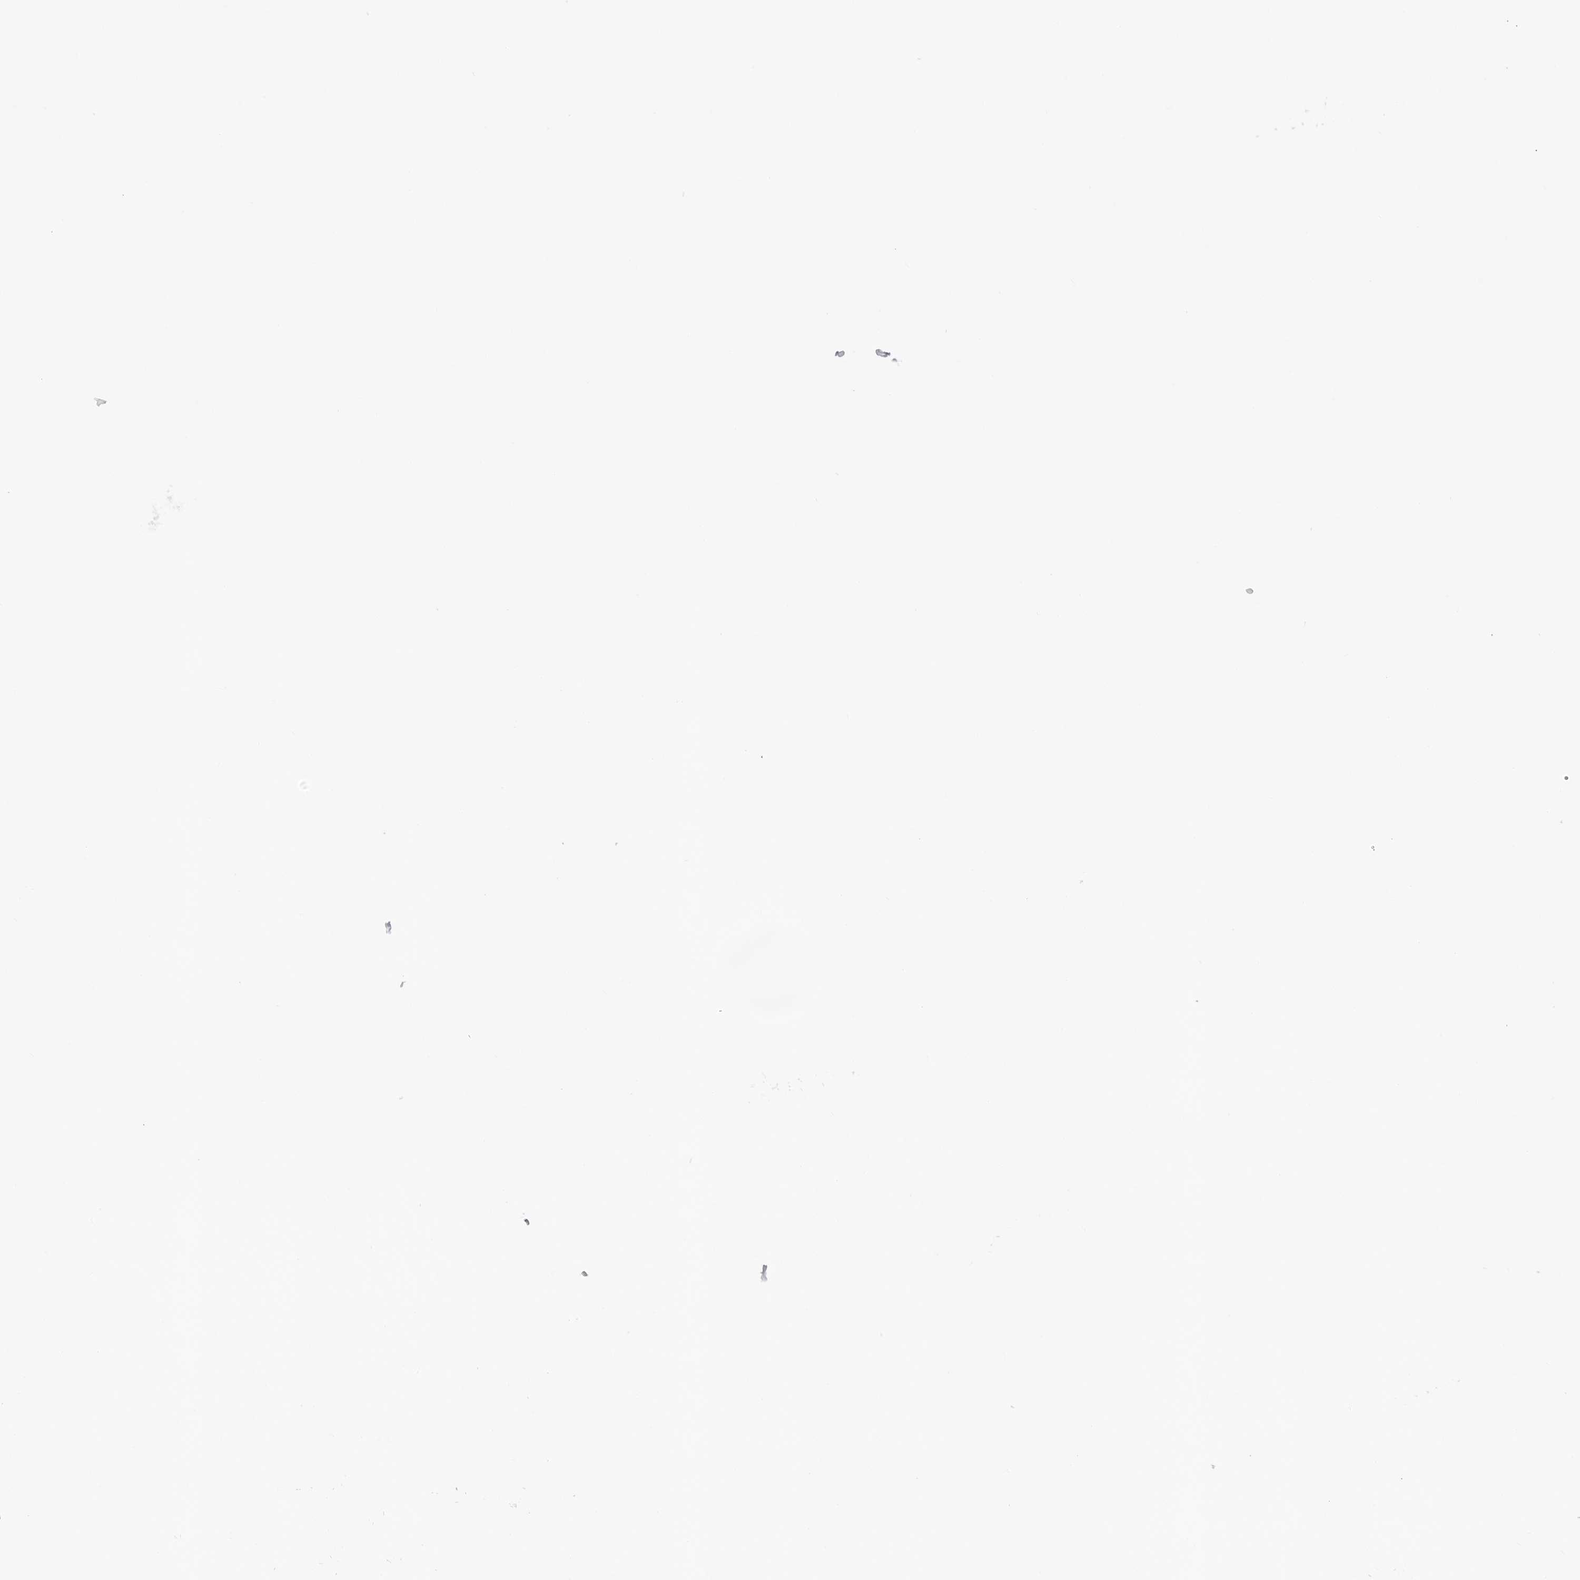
{"staining": {"intensity": "negative", "quantity": "none", "location": "none"}, "tissue": "thyroid gland", "cell_type": "Glandular cells", "image_type": "normal", "snomed": [{"axis": "morphology", "description": "Normal tissue, NOS"}, {"axis": "topography", "description": "Thyroid gland"}], "caption": "Immunohistochemistry (IHC) image of normal thyroid gland stained for a protein (brown), which shows no positivity in glandular cells. (Stains: DAB immunohistochemistry with hematoxylin counter stain, Microscopy: brightfield microscopy at high magnification).", "gene": "NES", "patient": {"sex": "female", "age": 44}}